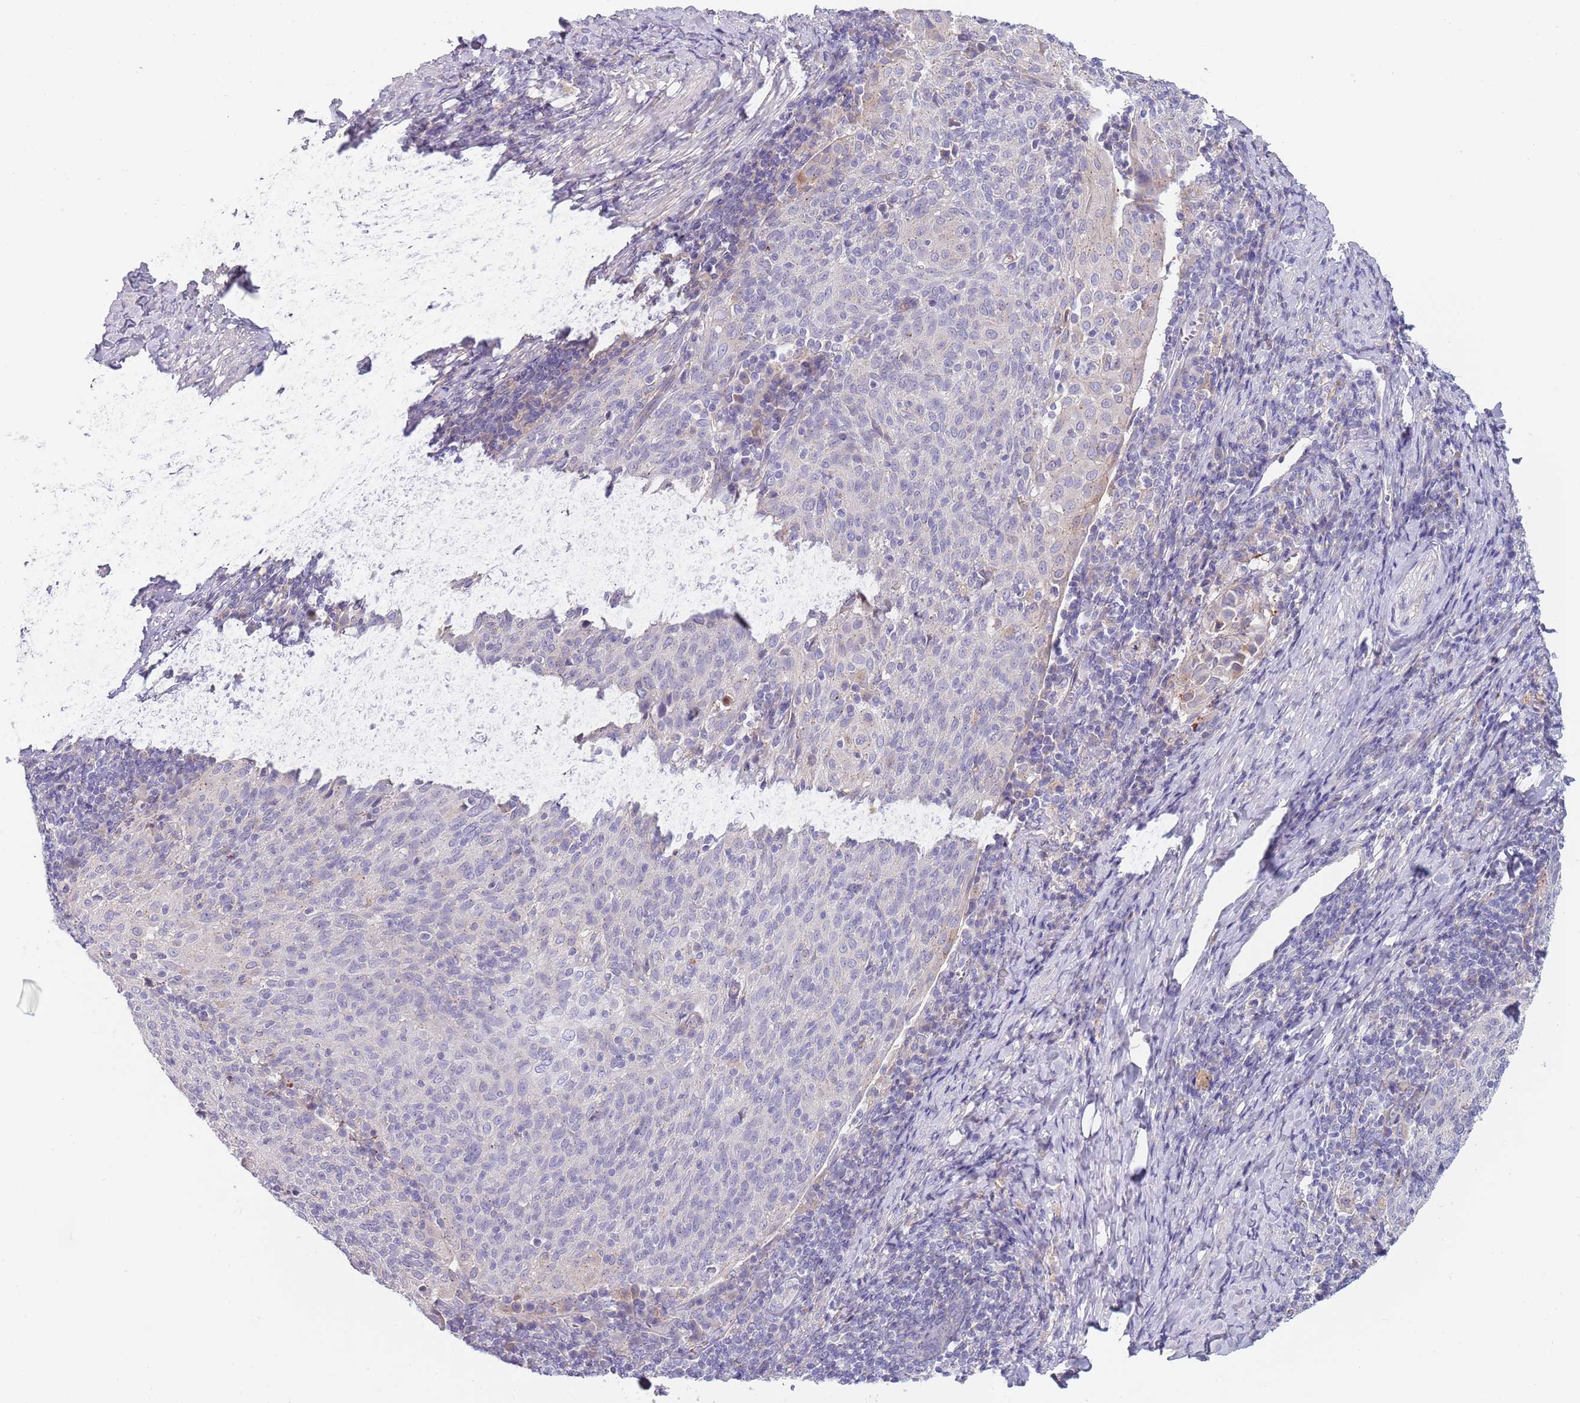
{"staining": {"intensity": "negative", "quantity": "none", "location": "none"}, "tissue": "cervical cancer", "cell_type": "Tumor cells", "image_type": "cancer", "snomed": [{"axis": "morphology", "description": "Squamous cell carcinoma, NOS"}, {"axis": "topography", "description": "Cervix"}], "caption": "Immunohistochemistry (IHC) of cervical squamous cell carcinoma exhibits no staining in tumor cells.", "gene": "MAN1C1", "patient": {"sex": "female", "age": 52}}